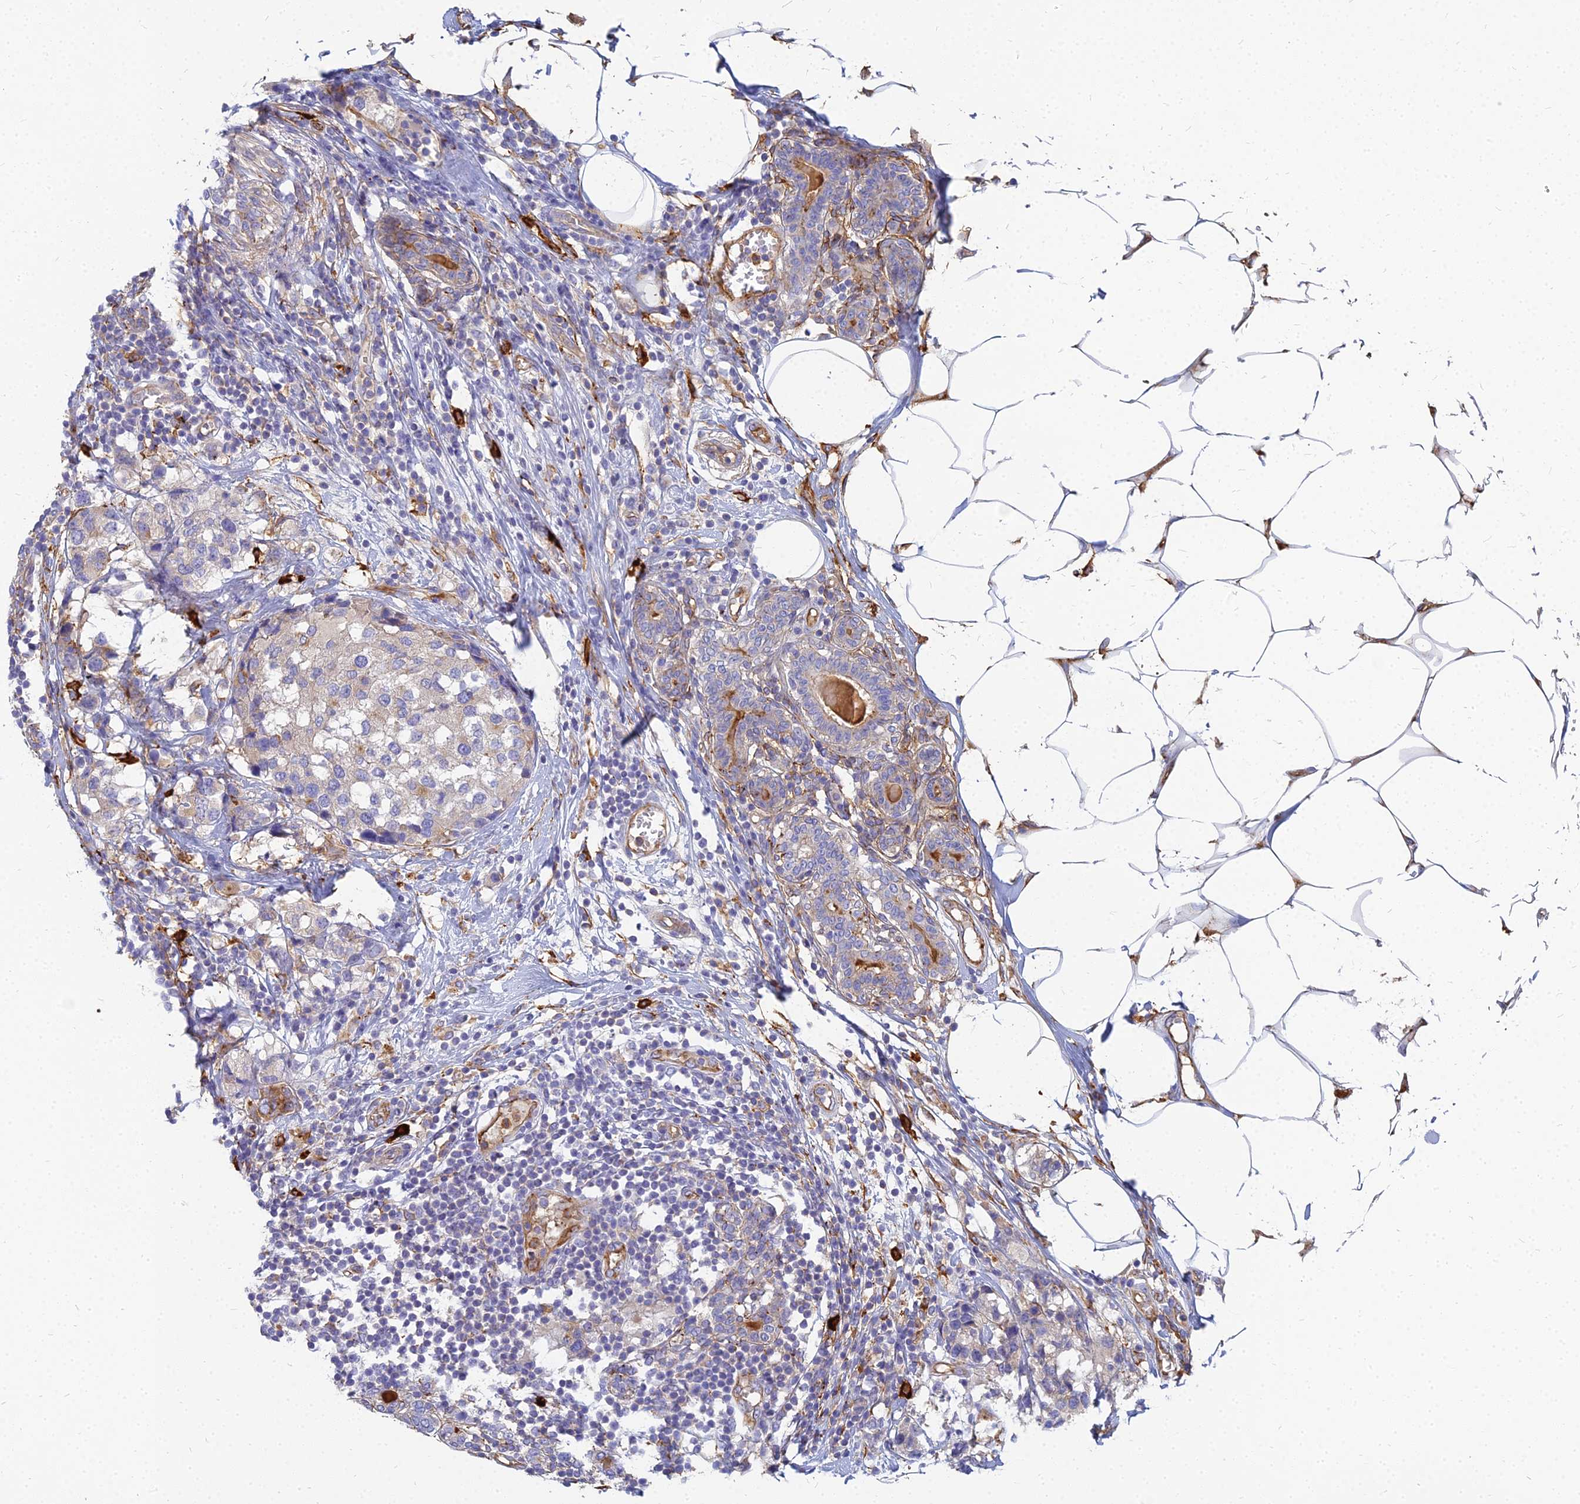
{"staining": {"intensity": "weak", "quantity": "<25%", "location": "cytoplasmic/membranous"}, "tissue": "breast cancer", "cell_type": "Tumor cells", "image_type": "cancer", "snomed": [{"axis": "morphology", "description": "Lobular carcinoma"}, {"axis": "topography", "description": "Breast"}], "caption": "Immunohistochemical staining of breast cancer reveals no significant positivity in tumor cells.", "gene": "VAT1", "patient": {"sex": "female", "age": 59}}